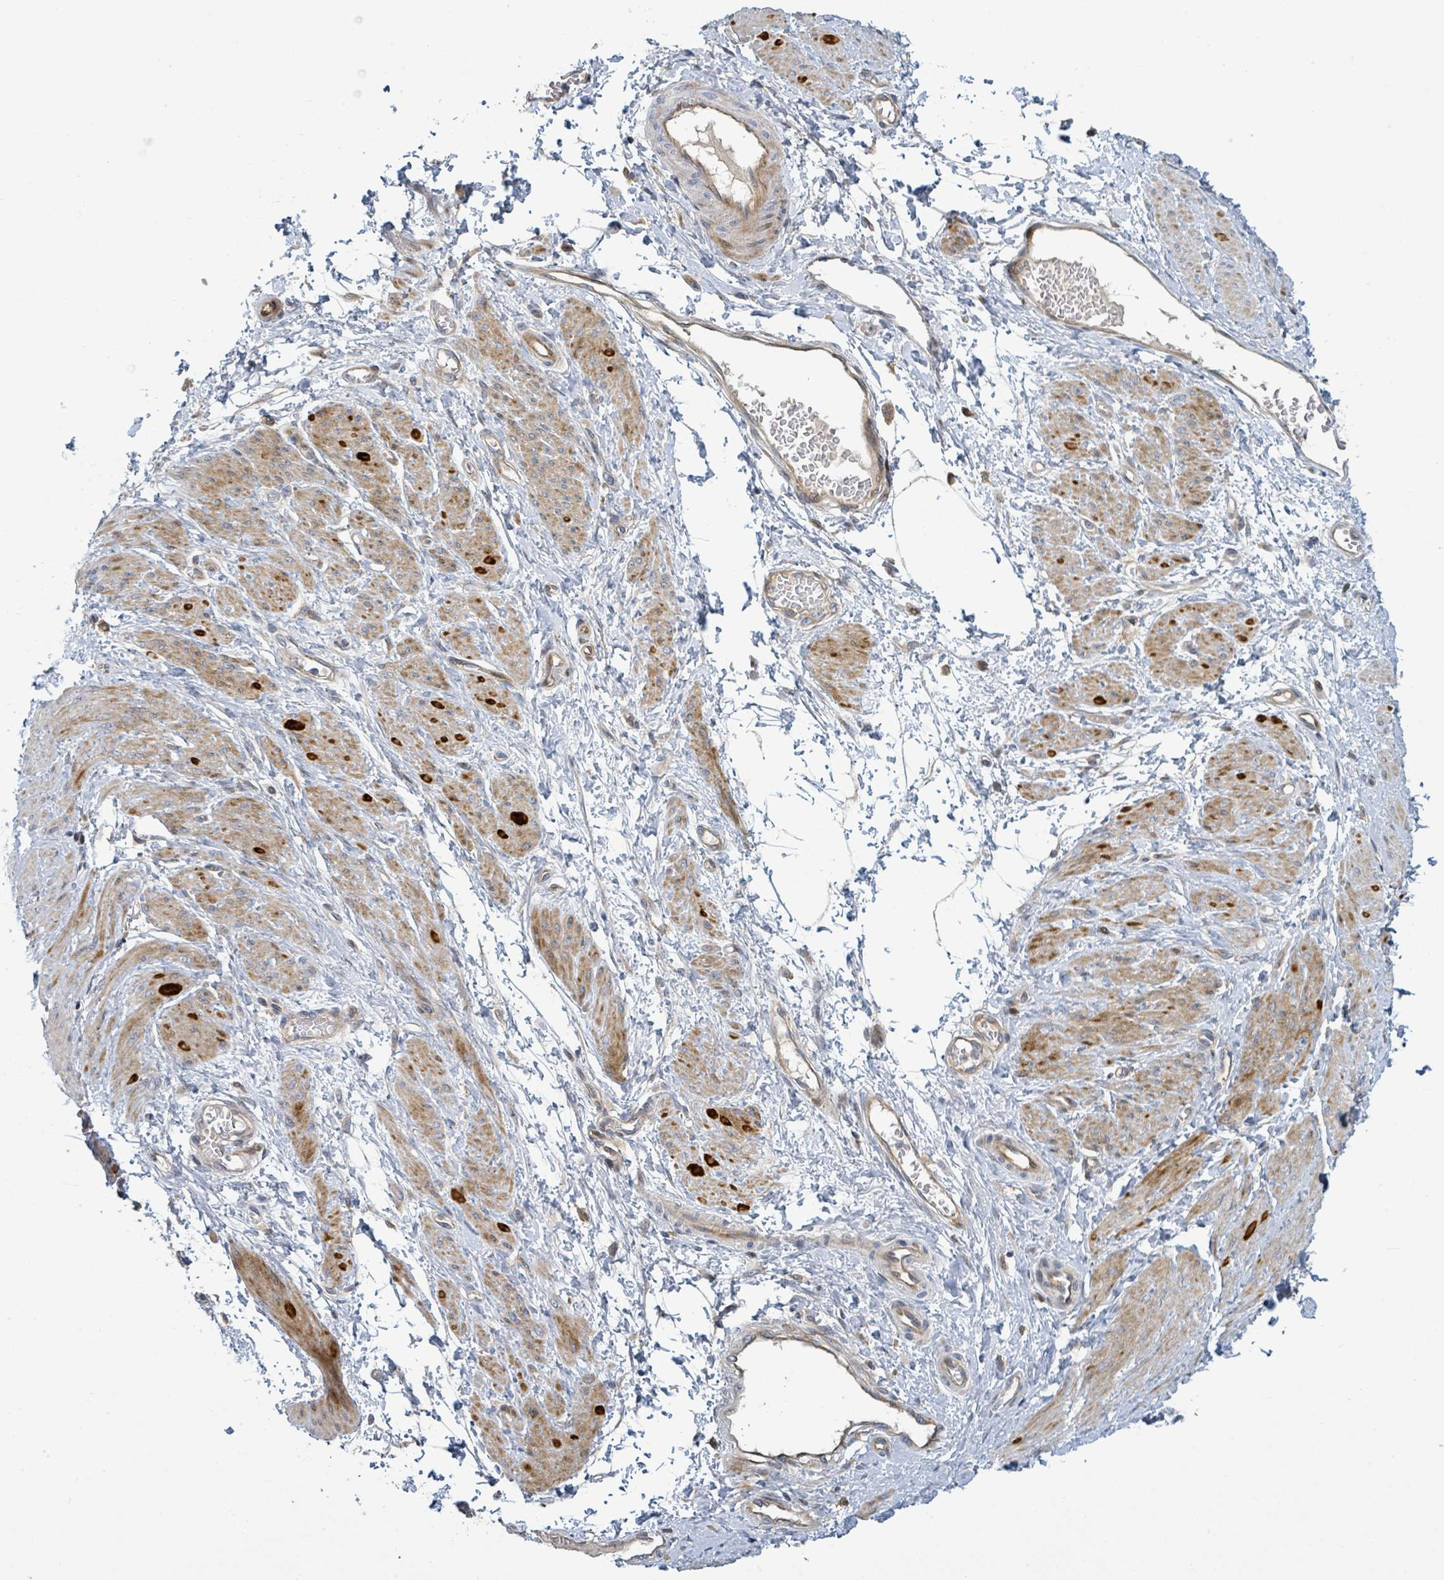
{"staining": {"intensity": "moderate", "quantity": "25%-75%", "location": "cytoplasmic/membranous"}, "tissue": "smooth muscle", "cell_type": "Smooth muscle cells", "image_type": "normal", "snomed": [{"axis": "morphology", "description": "Normal tissue, NOS"}, {"axis": "topography", "description": "Smooth muscle"}, {"axis": "topography", "description": "Uterus"}], "caption": "Moderate cytoplasmic/membranous staining is appreciated in approximately 25%-75% of smooth muscle cells in unremarkable smooth muscle.", "gene": "CFAP210", "patient": {"sex": "female", "age": 39}}